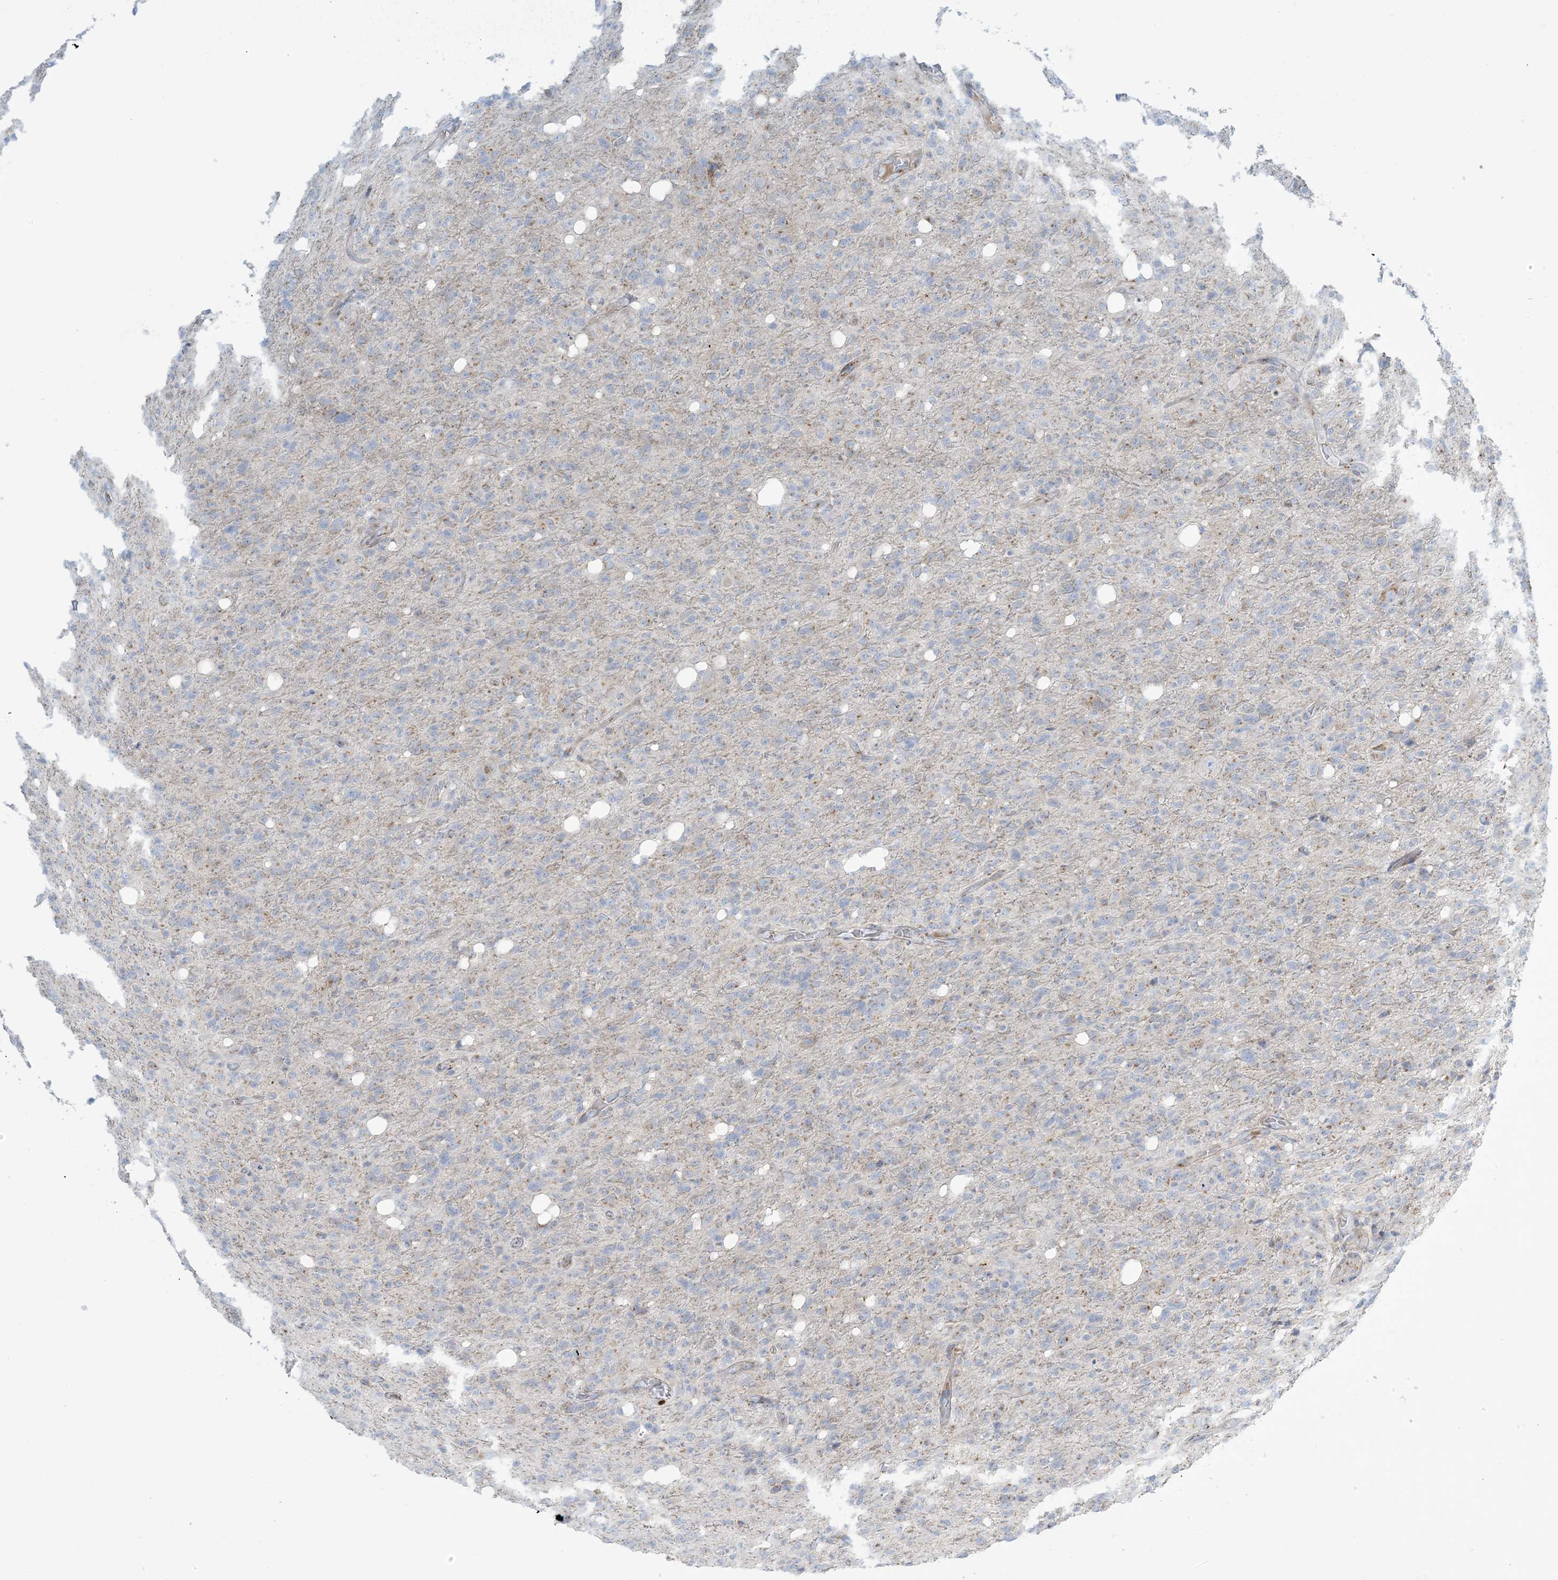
{"staining": {"intensity": "weak", "quantity": "<25%", "location": "cytoplasmic/membranous"}, "tissue": "glioma", "cell_type": "Tumor cells", "image_type": "cancer", "snomed": [{"axis": "morphology", "description": "Glioma, malignant, High grade"}, {"axis": "topography", "description": "Brain"}], "caption": "DAB (3,3'-diaminobenzidine) immunohistochemical staining of high-grade glioma (malignant) reveals no significant staining in tumor cells.", "gene": "AFTPH", "patient": {"sex": "female", "age": 57}}